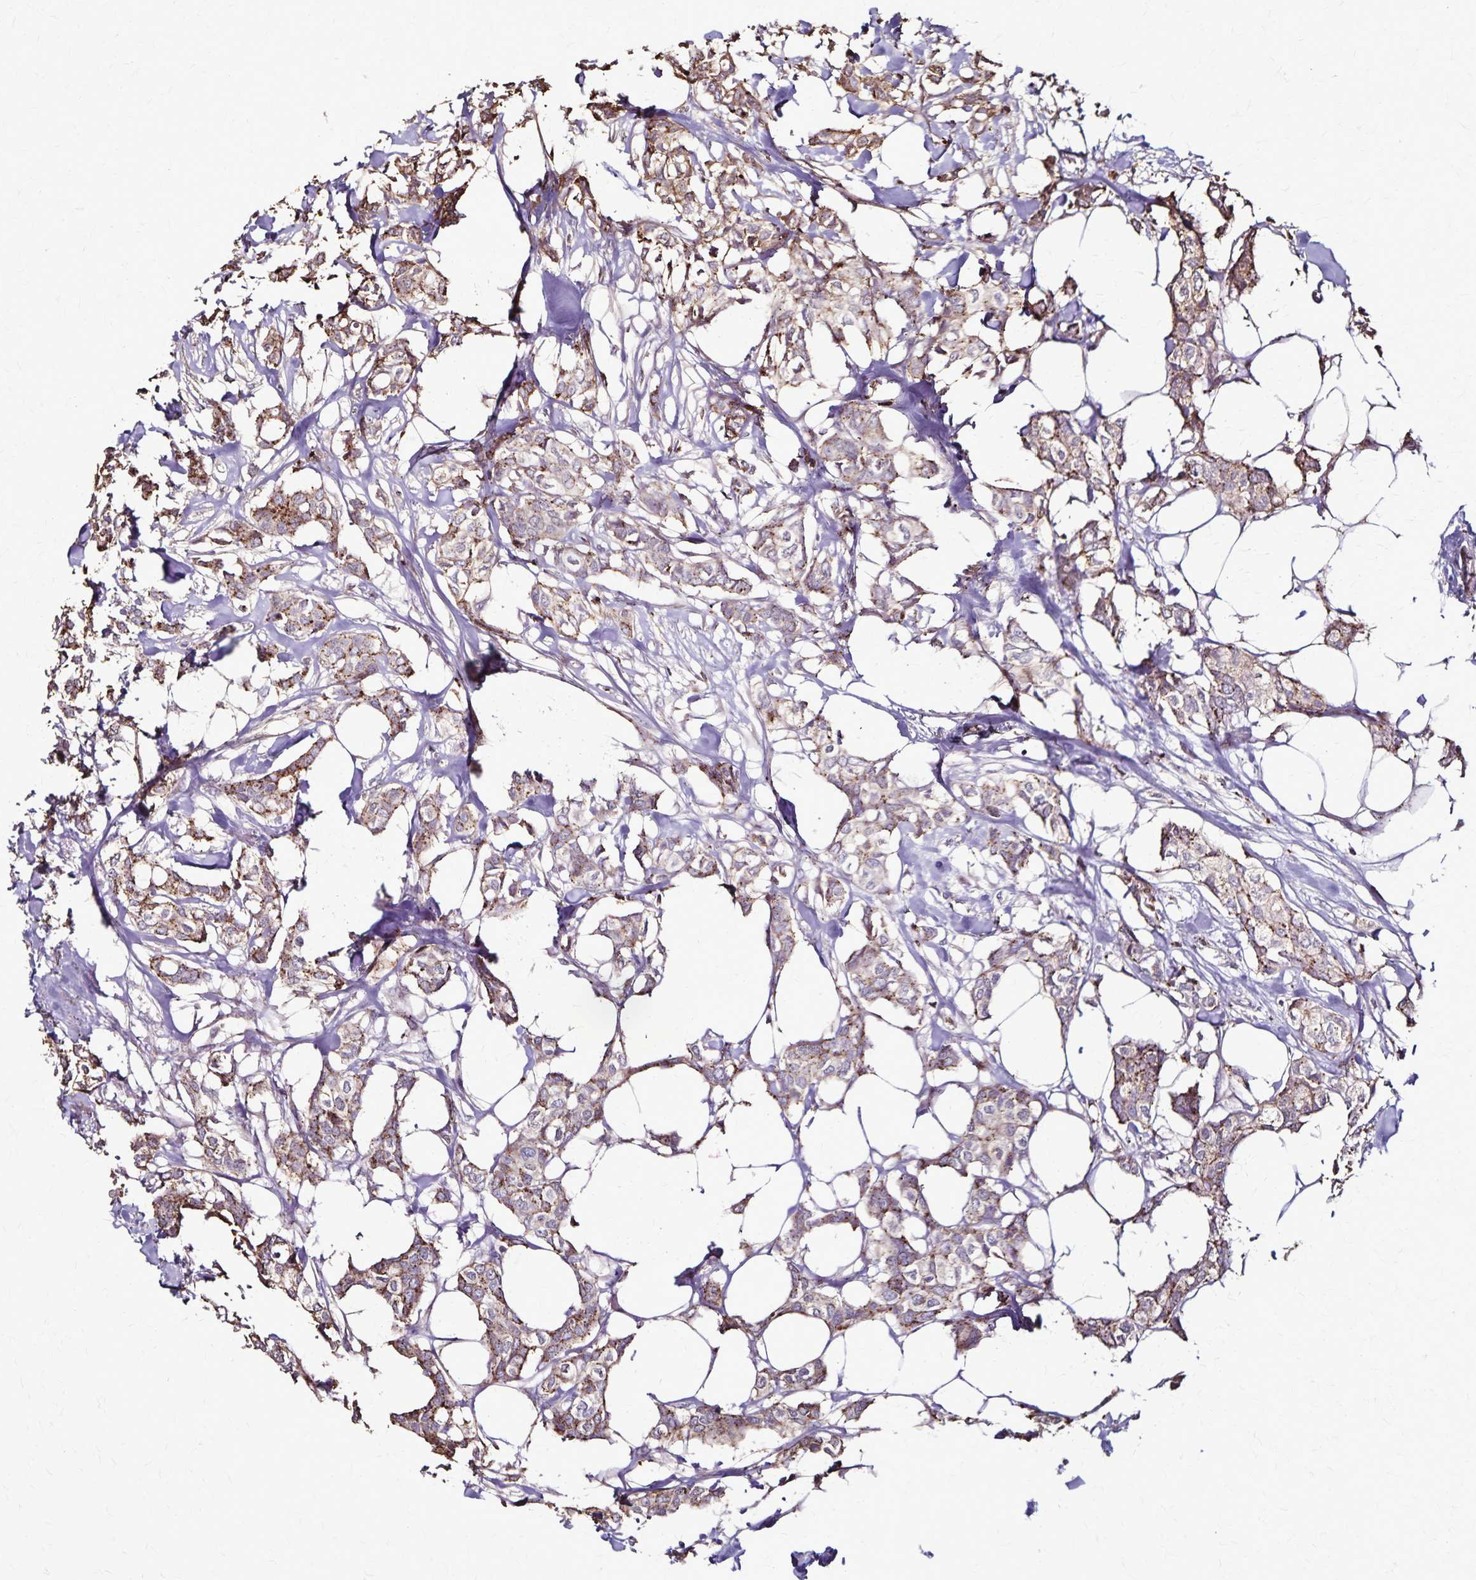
{"staining": {"intensity": "moderate", "quantity": "25%-75%", "location": "cytoplasmic/membranous"}, "tissue": "breast cancer", "cell_type": "Tumor cells", "image_type": "cancer", "snomed": [{"axis": "morphology", "description": "Duct carcinoma"}, {"axis": "topography", "description": "Breast"}], "caption": "Immunohistochemical staining of breast cancer demonstrates moderate cytoplasmic/membranous protein expression in approximately 25%-75% of tumor cells.", "gene": "CHMP1B", "patient": {"sex": "female", "age": 62}}